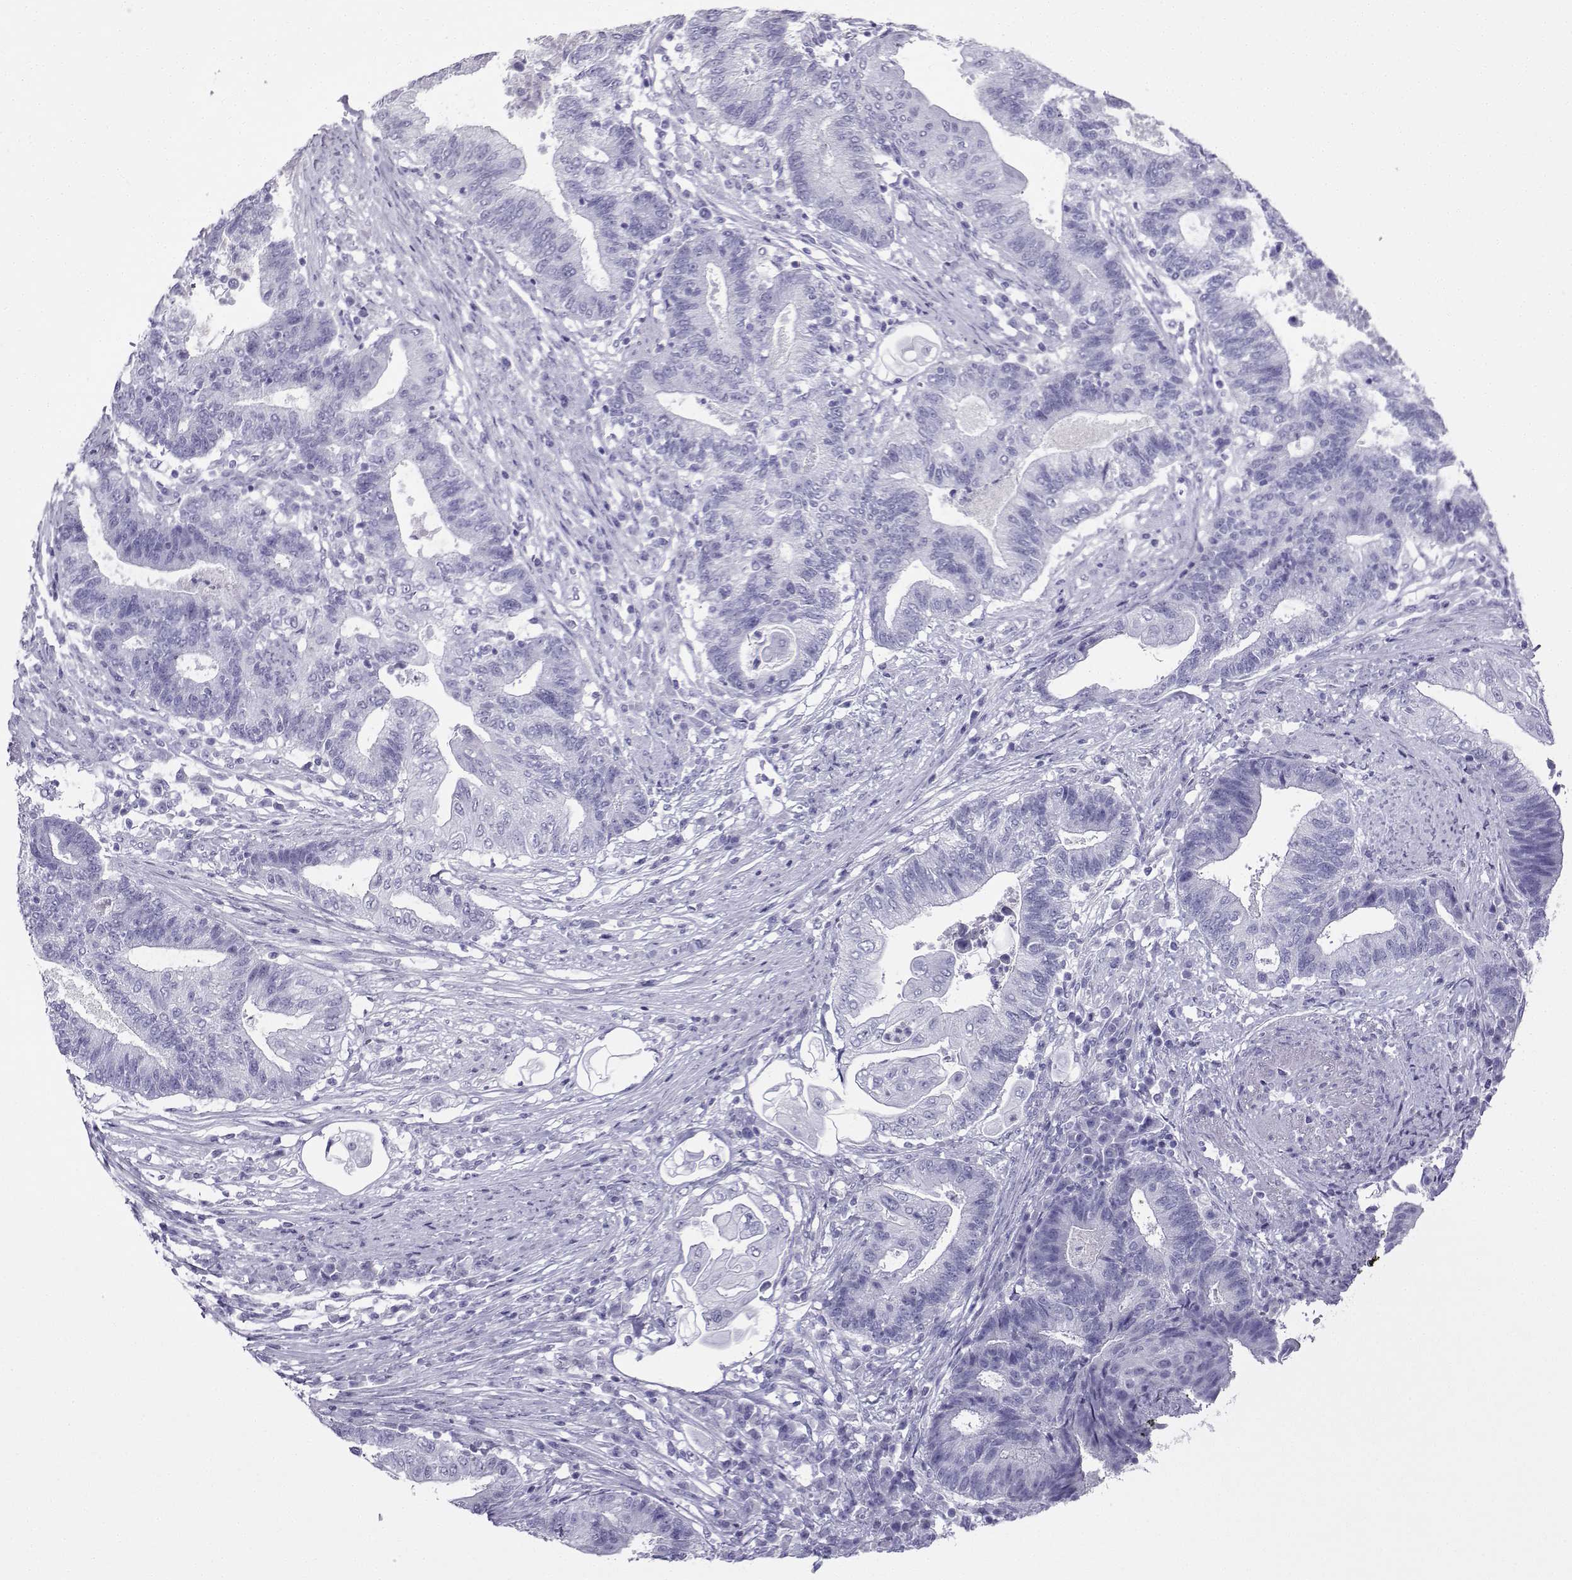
{"staining": {"intensity": "negative", "quantity": "none", "location": "none"}, "tissue": "endometrial cancer", "cell_type": "Tumor cells", "image_type": "cancer", "snomed": [{"axis": "morphology", "description": "Adenocarcinoma, NOS"}, {"axis": "topography", "description": "Uterus"}, {"axis": "topography", "description": "Endometrium"}], "caption": "An IHC photomicrograph of endometrial cancer (adenocarcinoma) is shown. There is no staining in tumor cells of endometrial cancer (adenocarcinoma).", "gene": "CD109", "patient": {"sex": "female", "age": 54}}